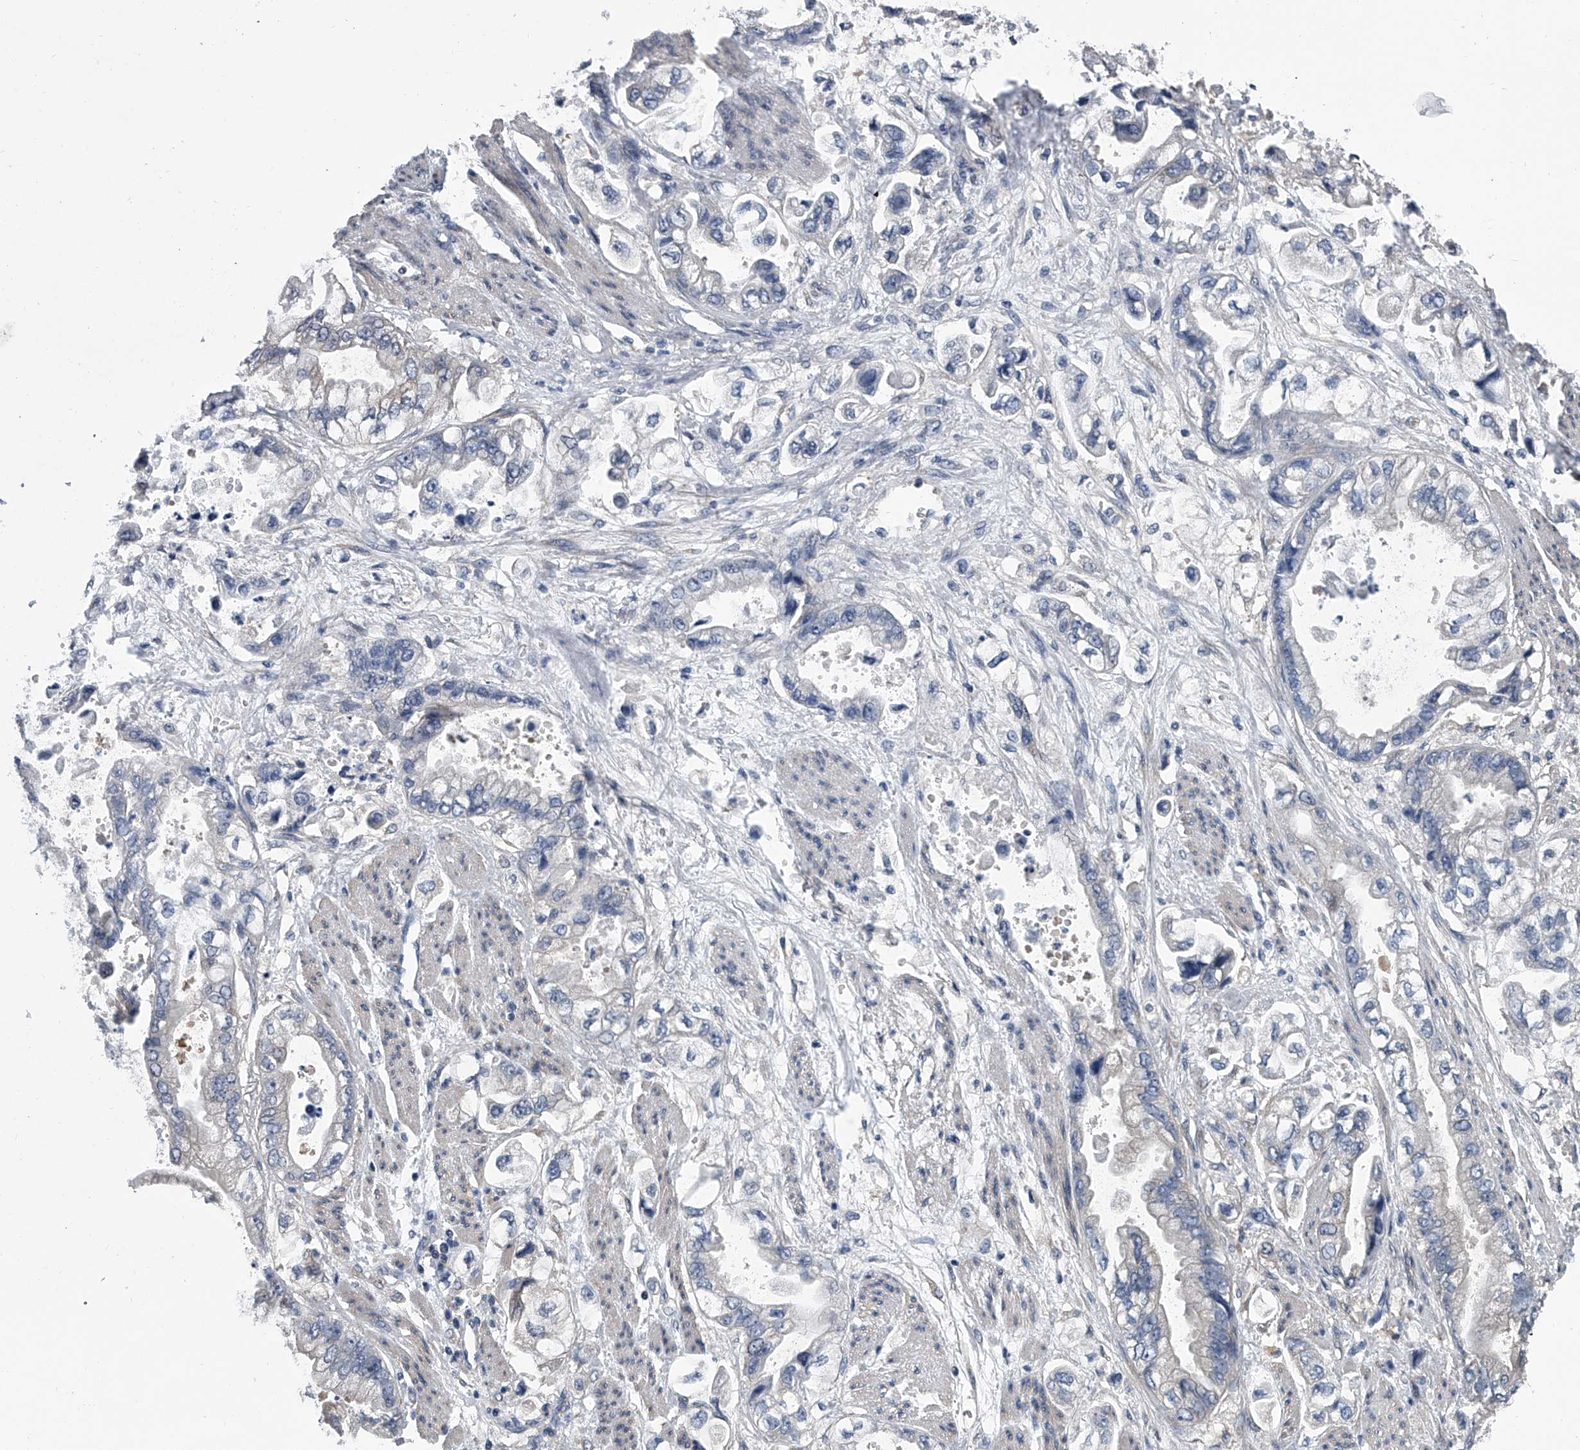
{"staining": {"intensity": "negative", "quantity": "none", "location": "none"}, "tissue": "stomach cancer", "cell_type": "Tumor cells", "image_type": "cancer", "snomed": [{"axis": "morphology", "description": "Adenocarcinoma, NOS"}, {"axis": "topography", "description": "Stomach"}], "caption": "Immunohistochemistry photomicrograph of neoplastic tissue: stomach adenocarcinoma stained with DAB (3,3'-diaminobenzidine) shows no significant protein staining in tumor cells.", "gene": "PPP2R5D", "patient": {"sex": "male", "age": 62}}